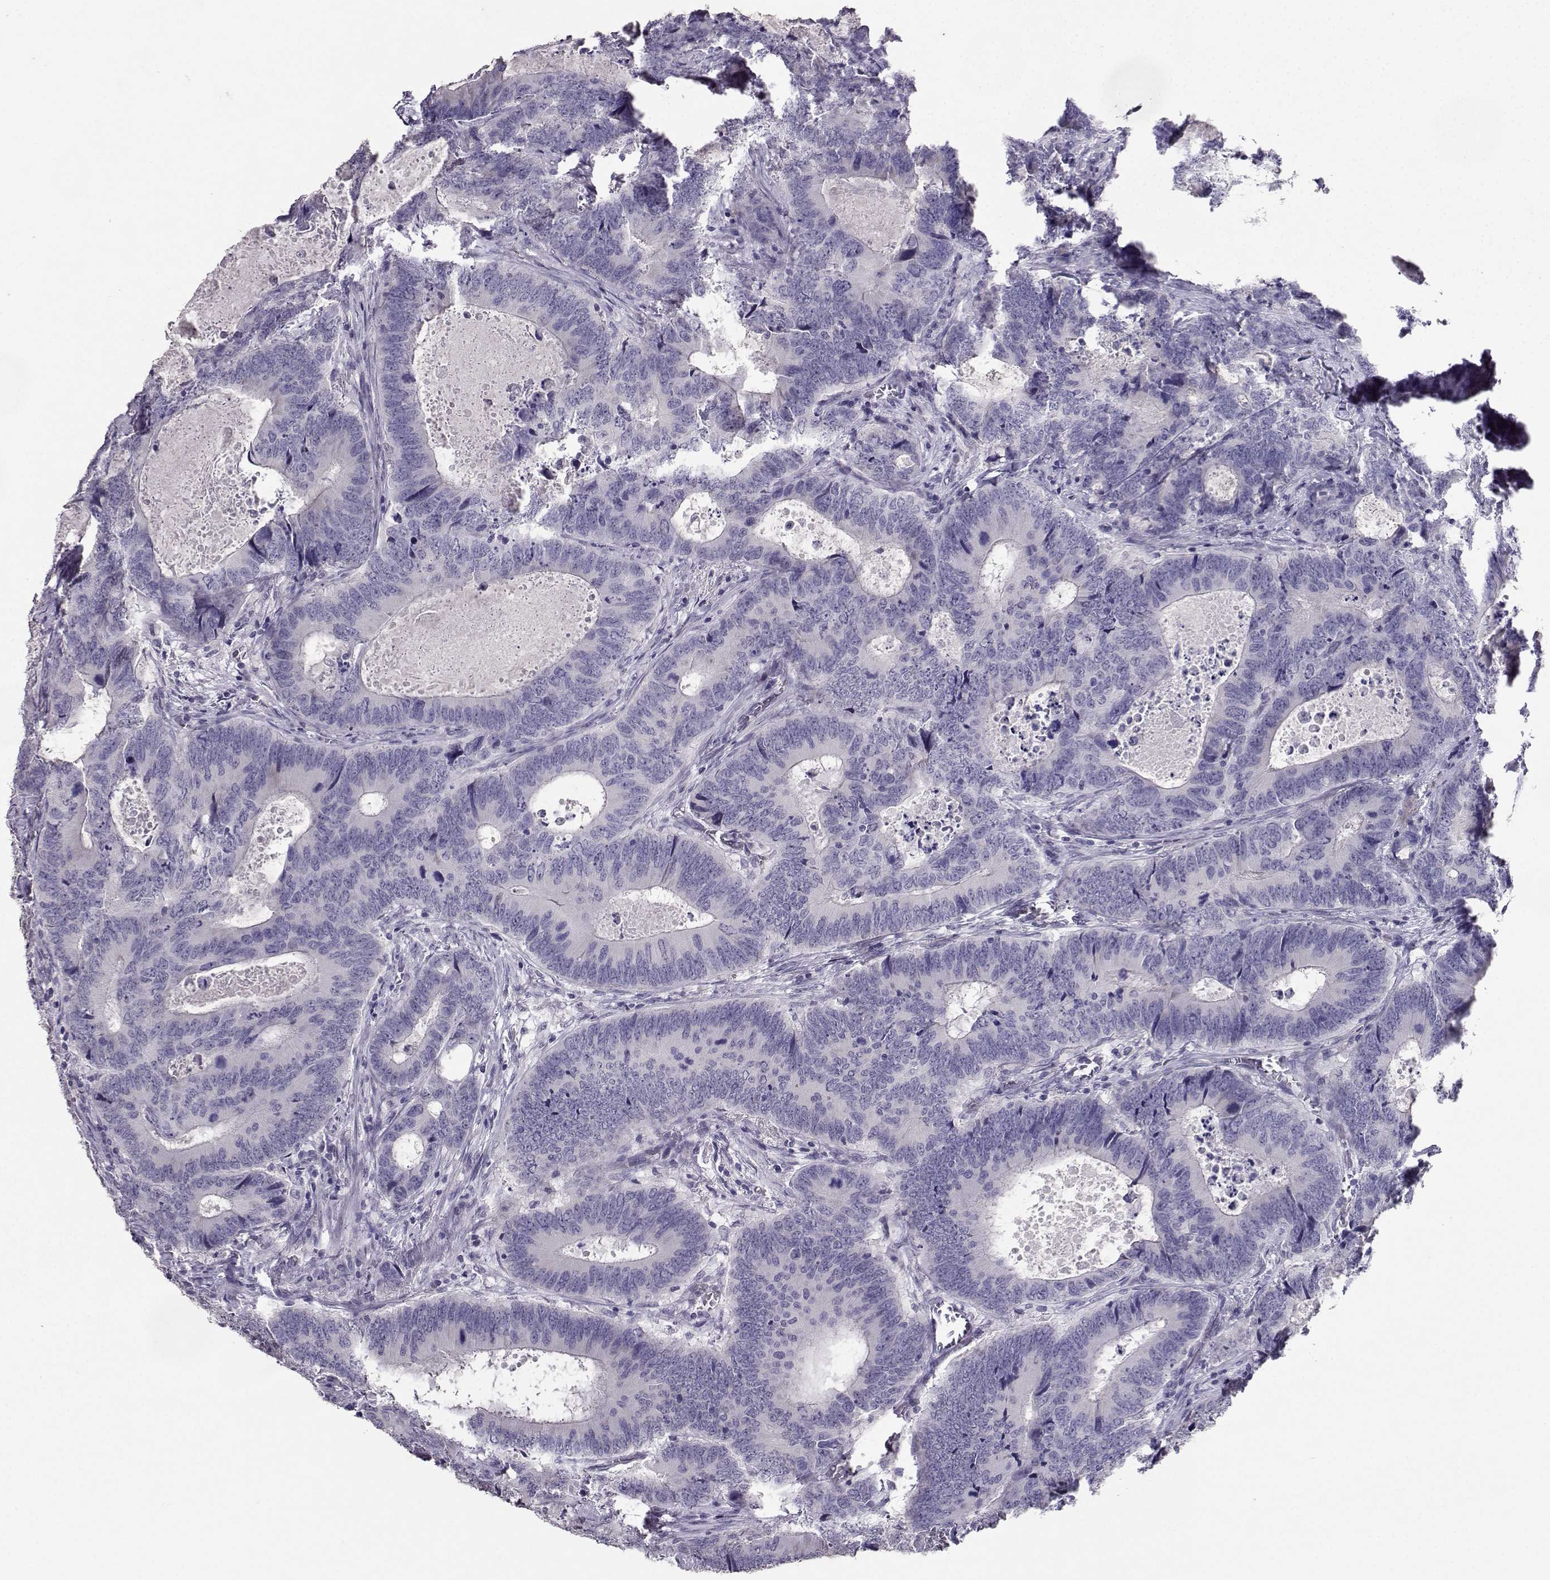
{"staining": {"intensity": "negative", "quantity": "none", "location": "none"}, "tissue": "colorectal cancer", "cell_type": "Tumor cells", "image_type": "cancer", "snomed": [{"axis": "morphology", "description": "Adenocarcinoma, NOS"}, {"axis": "topography", "description": "Colon"}], "caption": "Immunohistochemistry (IHC) of human colorectal cancer (adenocarcinoma) demonstrates no positivity in tumor cells.", "gene": "CARTPT", "patient": {"sex": "female", "age": 82}}